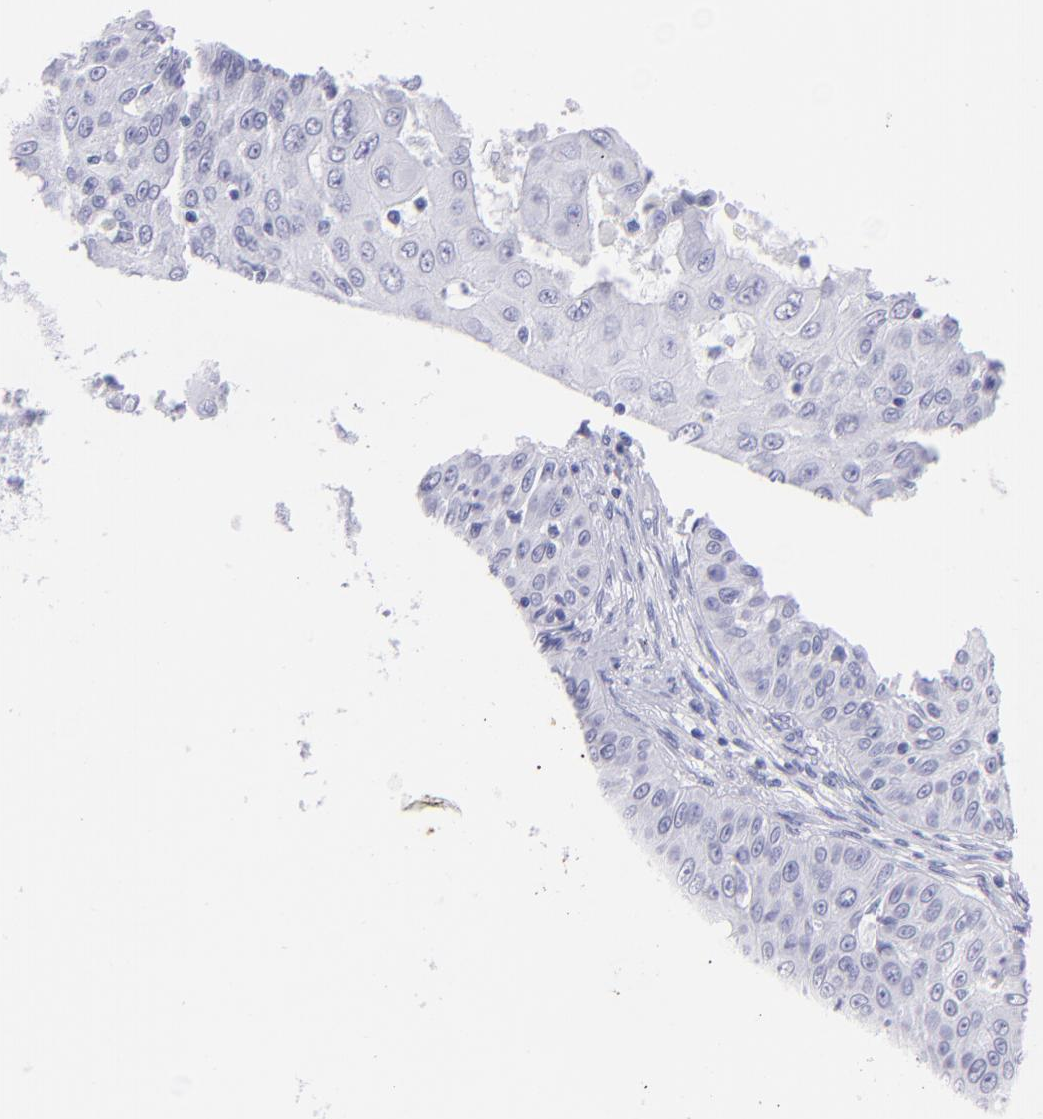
{"staining": {"intensity": "negative", "quantity": "none", "location": "none"}, "tissue": "skin cancer", "cell_type": "Tumor cells", "image_type": "cancer", "snomed": [{"axis": "morphology", "description": "Squamous cell carcinoma, NOS"}, {"axis": "topography", "description": "Skin"}], "caption": "High magnification brightfield microscopy of skin cancer stained with DAB (3,3'-diaminobenzidine) (brown) and counterstained with hematoxylin (blue): tumor cells show no significant positivity.", "gene": "PIP", "patient": {"sex": "male", "age": 82}}